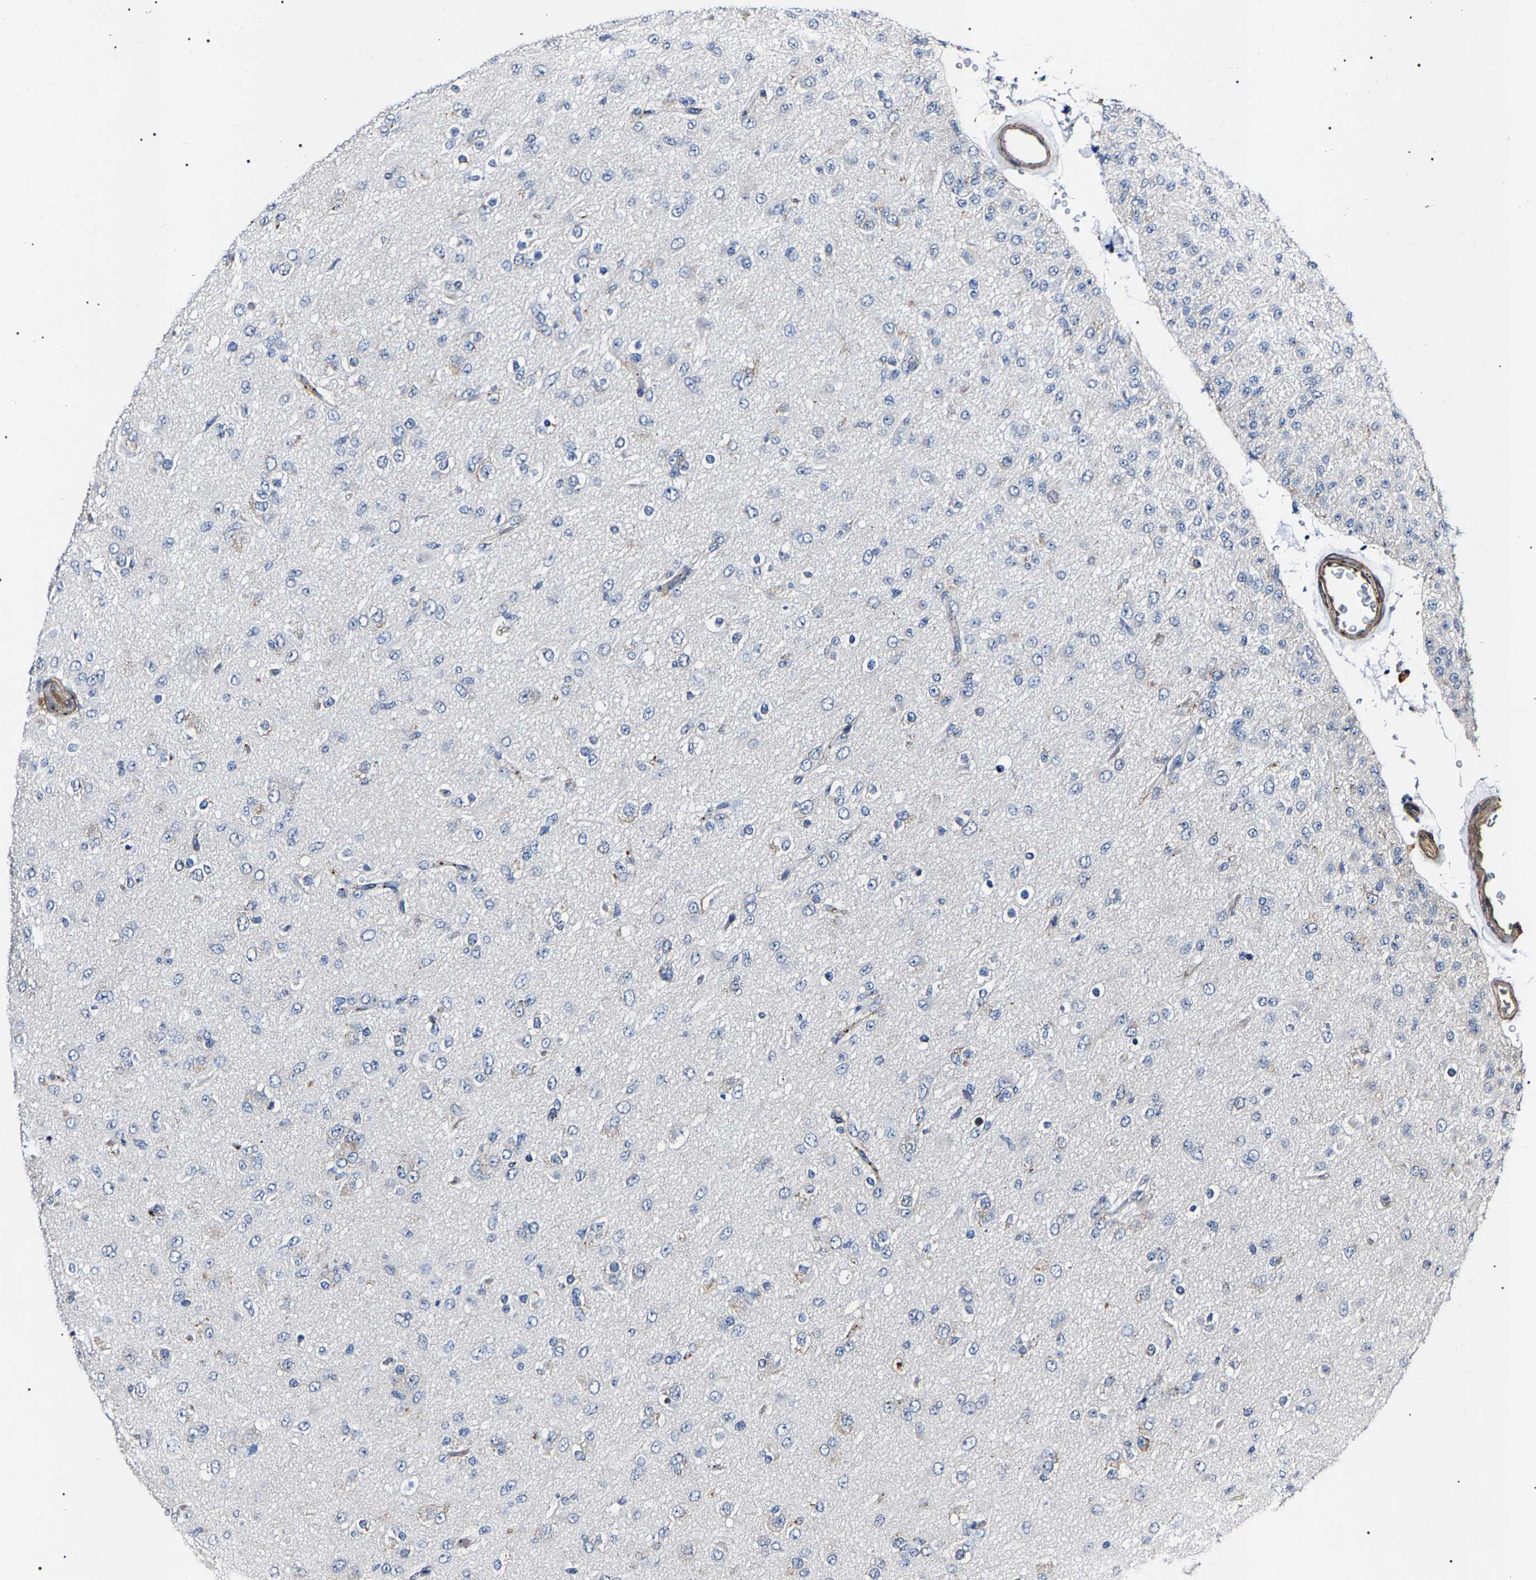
{"staining": {"intensity": "negative", "quantity": "none", "location": "none"}, "tissue": "glioma", "cell_type": "Tumor cells", "image_type": "cancer", "snomed": [{"axis": "morphology", "description": "Glioma, malignant, Low grade"}, {"axis": "topography", "description": "Brain"}], "caption": "Tumor cells show no significant protein expression in malignant glioma (low-grade). (Stains: DAB (3,3'-diaminobenzidine) immunohistochemistry (IHC) with hematoxylin counter stain, Microscopy: brightfield microscopy at high magnification).", "gene": "KLHL42", "patient": {"sex": "male", "age": 65}}